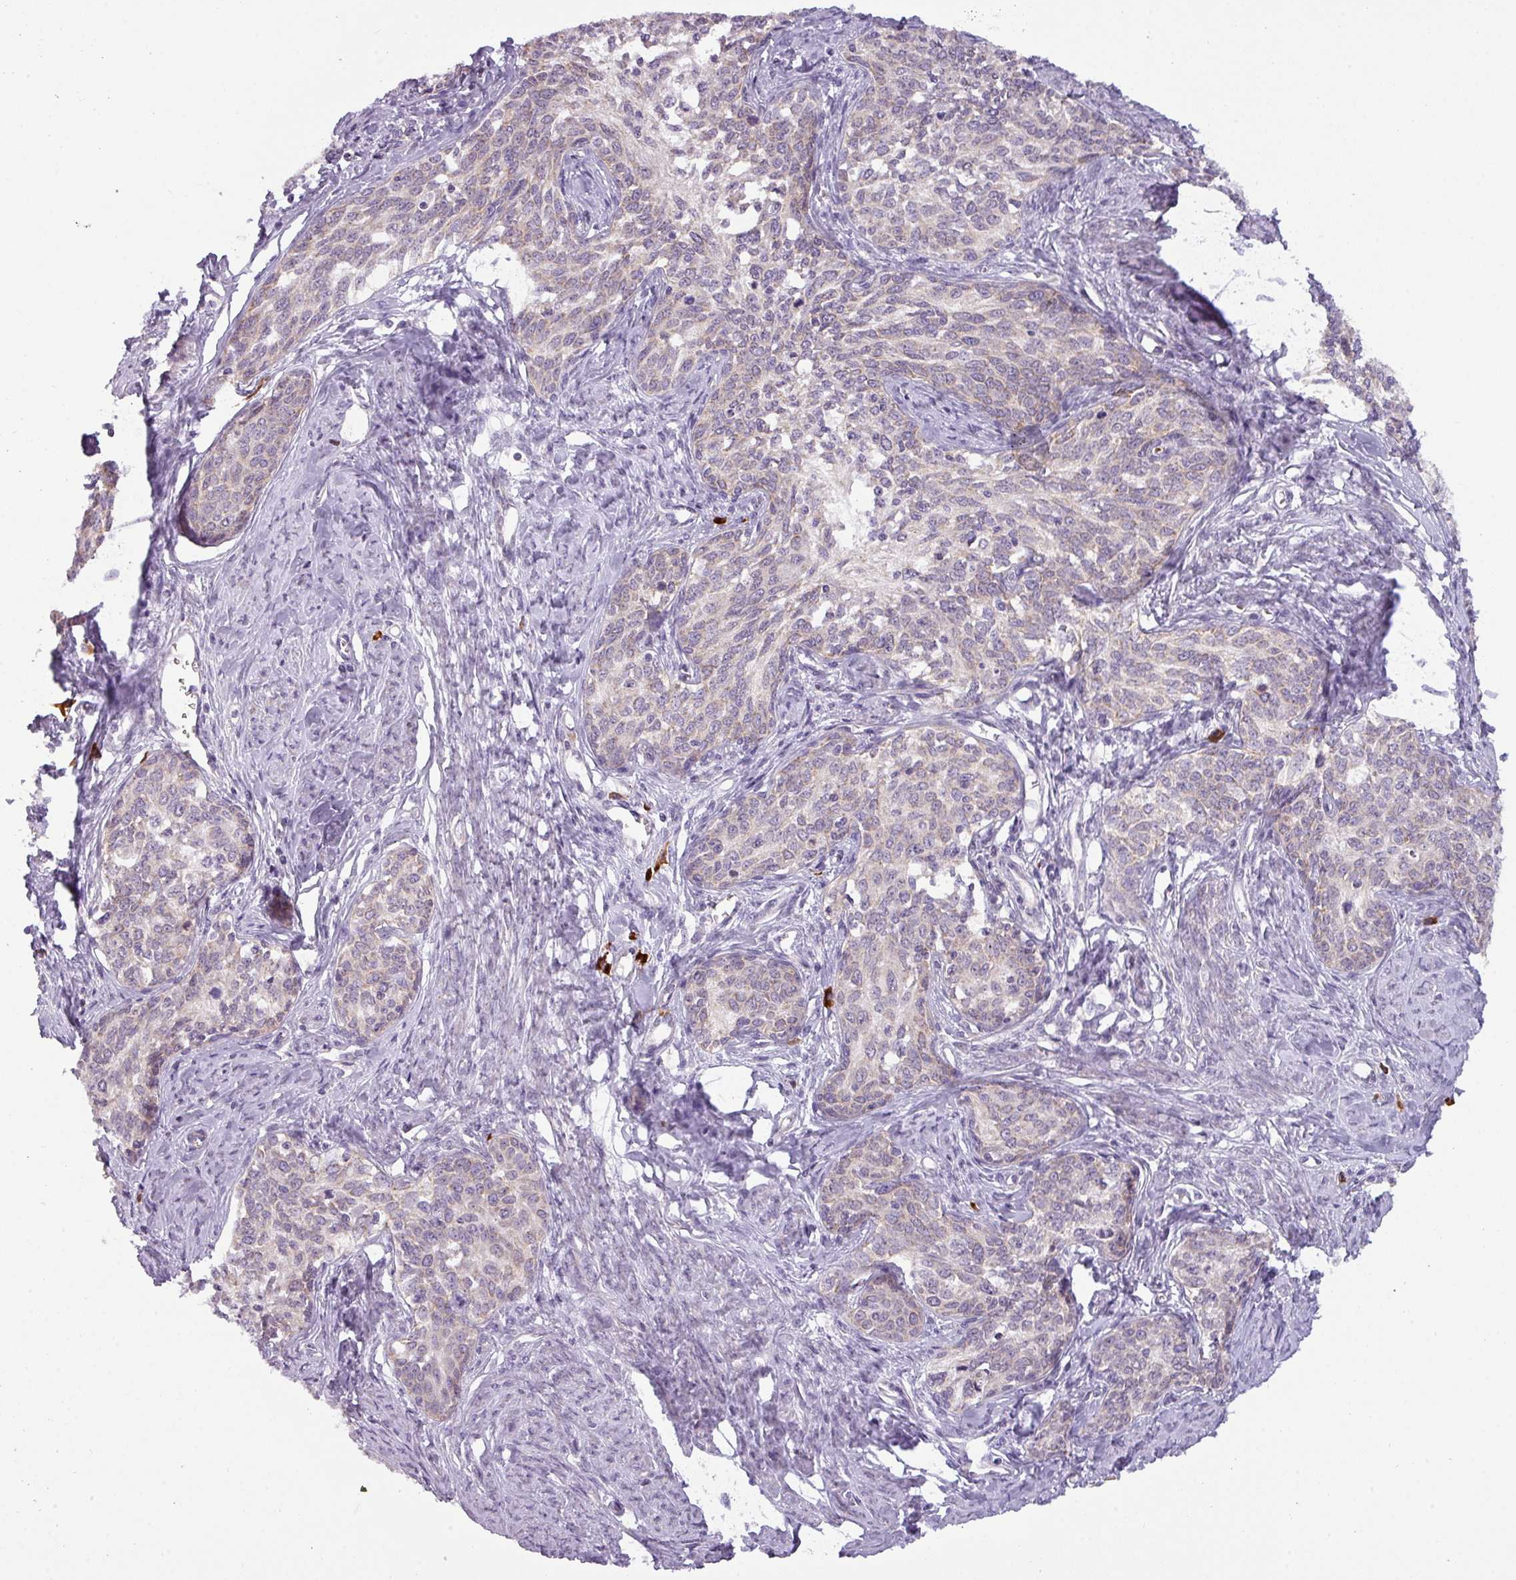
{"staining": {"intensity": "weak", "quantity": "<25%", "location": "cytoplasmic/membranous"}, "tissue": "cervical cancer", "cell_type": "Tumor cells", "image_type": "cancer", "snomed": [{"axis": "morphology", "description": "Squamous cell carcinoma, NOS"}, {"axis": "morphology", "description": "Adenocarcinoma, NOS"}, {"axis": "topography", "description": "Cervix"}], "caption": "Immunohistochemistry (IHC) histopathology image of cervical adenocarcinoma stained for a protein (brown), which reveals no staining in tumor cells.", "gene": "C2orf68", "patient": {"sex": "female", "age": 52}}